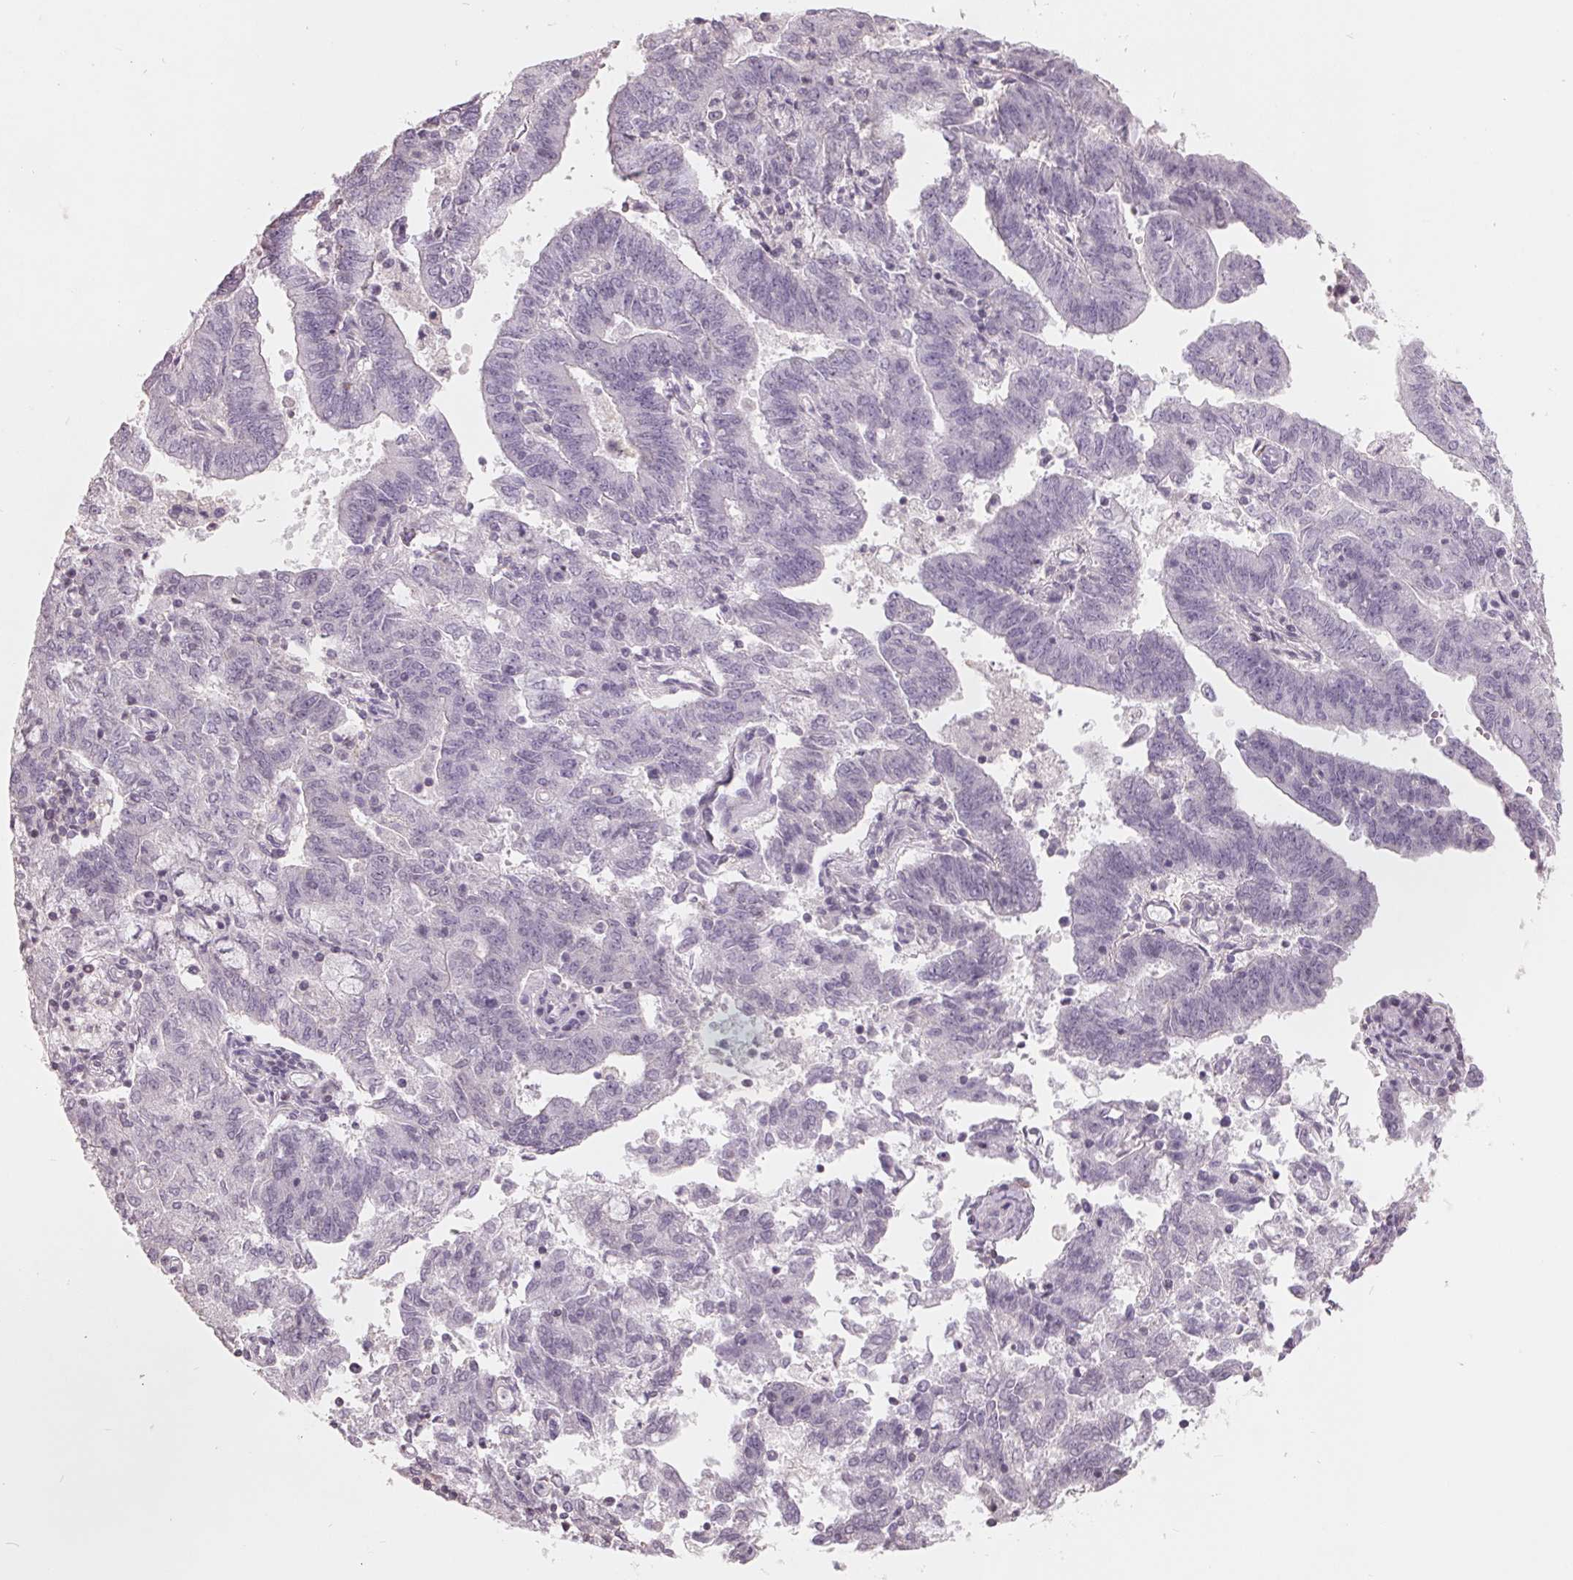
{"staining": {"intensity": "negative", "quantity": "none", "location": "none"}, "tissue": "endometrial cancer", "cell_type": "Tumor cells", "image_type": "cancer", "snomed": [{"axis": "morphology", "description": "Adenocarcinoma, NOS"}, {"axis": "topography", "description": "Endometrium"}], "caption": "Endometrial cancer was stained to show a protein in brown. There is no significant staining in tumor cells.", "gene": "FTCD", "patient": {"sex": "female", "age": 82}}